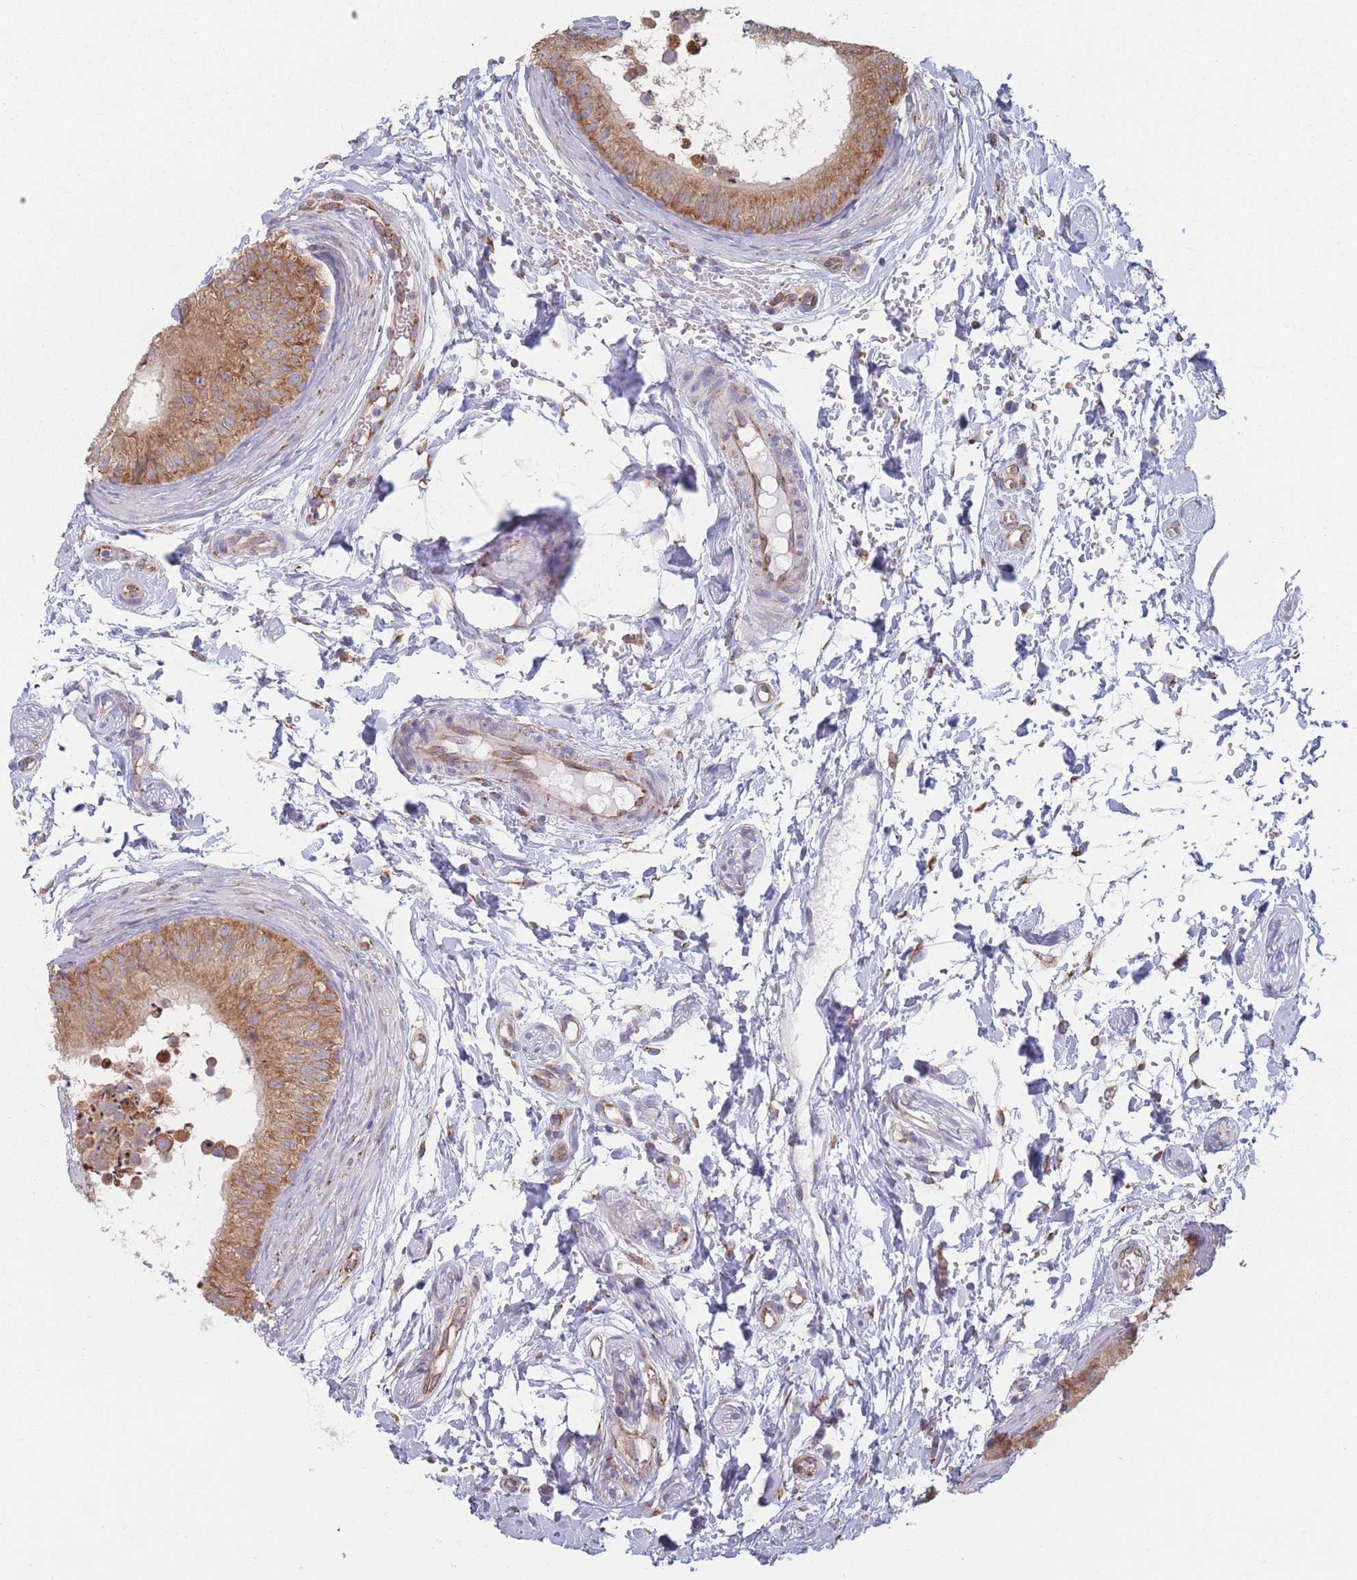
{"staining": {"intensity": "moderate", "quantity": ">75%", "location": "cytoplasmic/membranous"}, "tissue": "epididymis", "cell_type": "Glandular cells", "image_type": "normal", "snomed": [{"axis": "morphology", "description": "Normal tissue, NOS"}, {"axis": "topography", "description": "Epididymis"}], "caption": "Approximately >75% of glandular cells in normal human epididymis display moderate cytoplasmic/membranous protein expression as visualized by brown immunohistochemical staining.", "gene": "EEF1B2", "patient": {"sex": "male", "age": 15}}